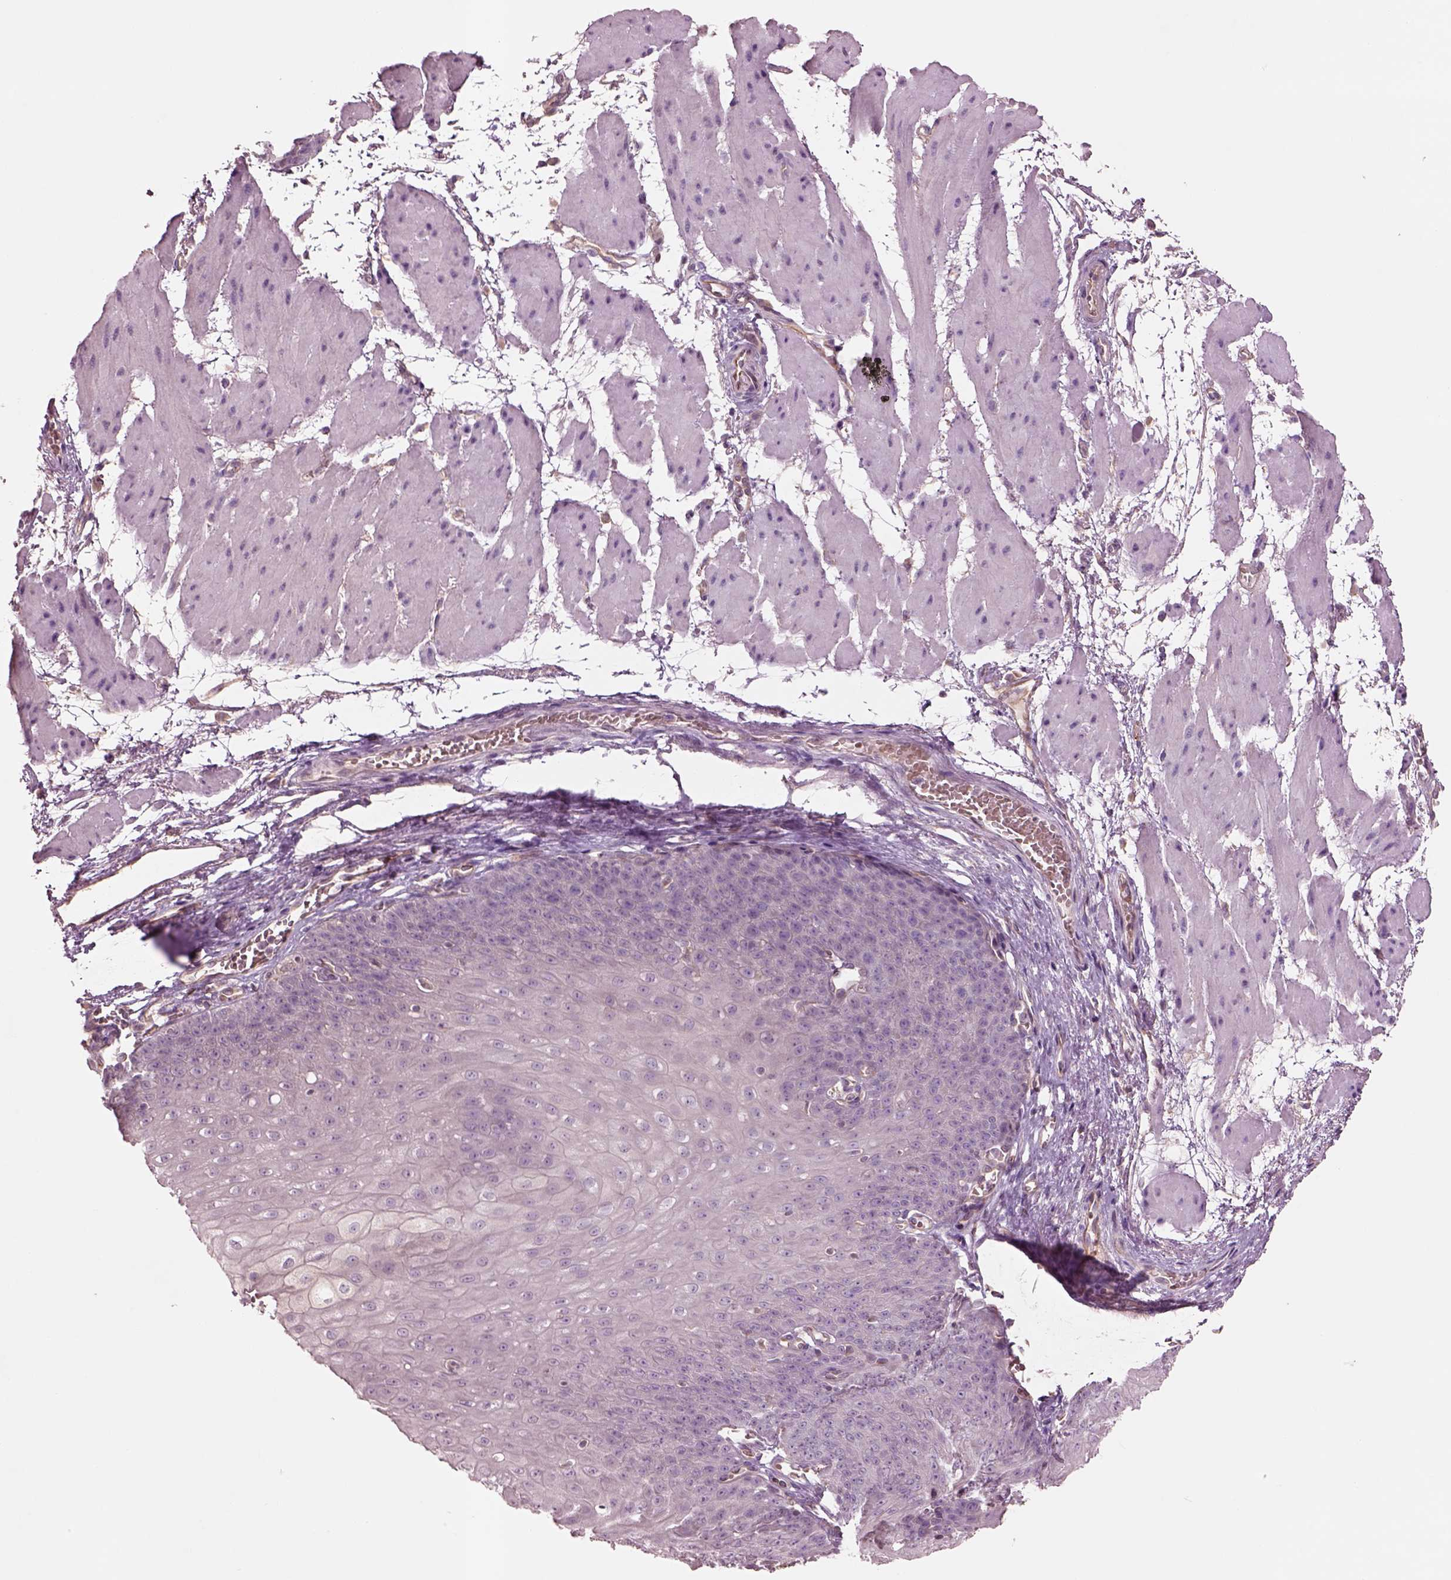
{"staining": {"intensity": "negative", "quantity": "none", "location": "none"}, "tissue": "esophagus", "cell_type": "Squamous epithelial cells", "image_type": "normal", "snomed": [{"axis": "morphology", "description": "Normal tissue, NOS"}, {"axis": "topography", "description": "Esophagus"}], "caption": "A high-resolution image shows immunohistochemistry (IHC) staining of unremarkable esophagus, which demonstrates no significant staining in squamous epithelial cells. (DAB (3,3'-diaminobenzidine) immunohistochemistry visualized using brightfield microscopy, high magnification).", "gene": "DUOXA2", "patient": {"sex": "male", "age": 71}}